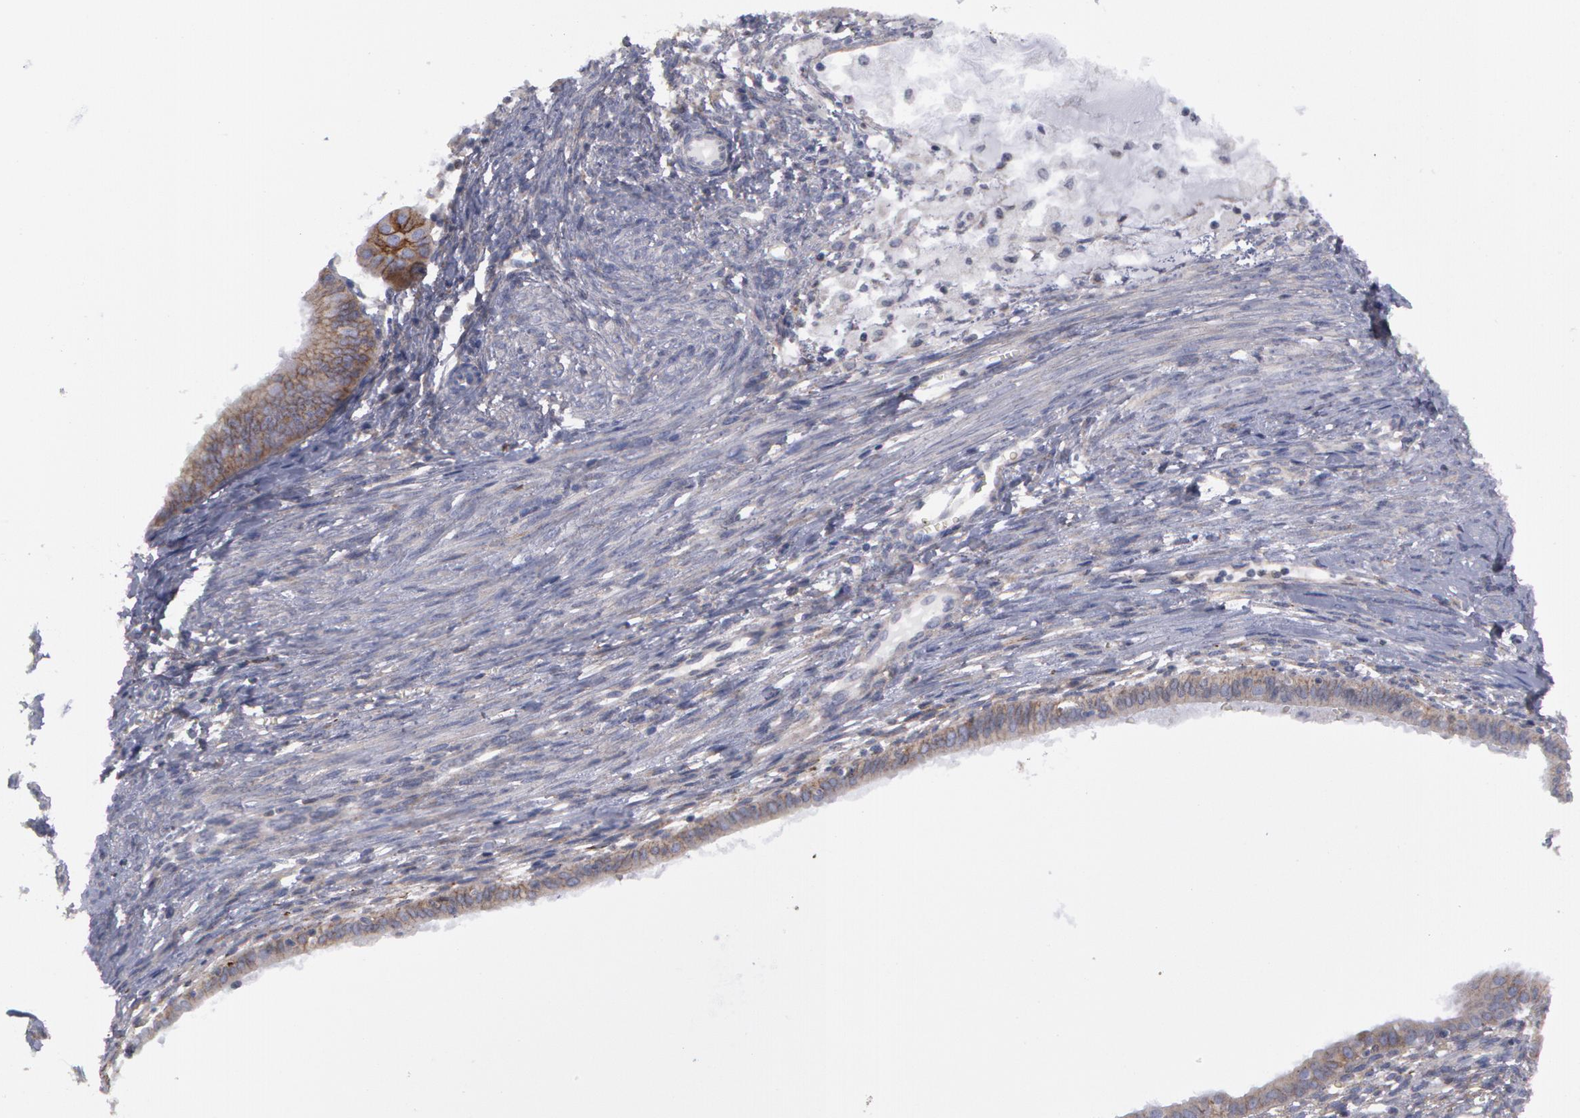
{"staining": {"intensity": "weak", "quantity": ">75%", "location": "cytoplasmic/membranous"}, "tissue": "endometrial cancer", "cell_type": "Tumor cells", "image_type": "cancer", "snomed": [{"axis": "morphology", "description": "Adenocarcinoma, NOS"}, {"axis": "topography", "description": "Endometrium"}], "caption": "Tumor cells reveal weak cytoplasmic/membranous staining in about >75% of cells in adenocarcinoma (endometrial). The staining is performed using DAB brown chromogen to label protein expression. The nuclei are counter-stained blue using hematoxylin.", "gene": "ERBB2", "patient": {"sex": "female", "age": 76}}